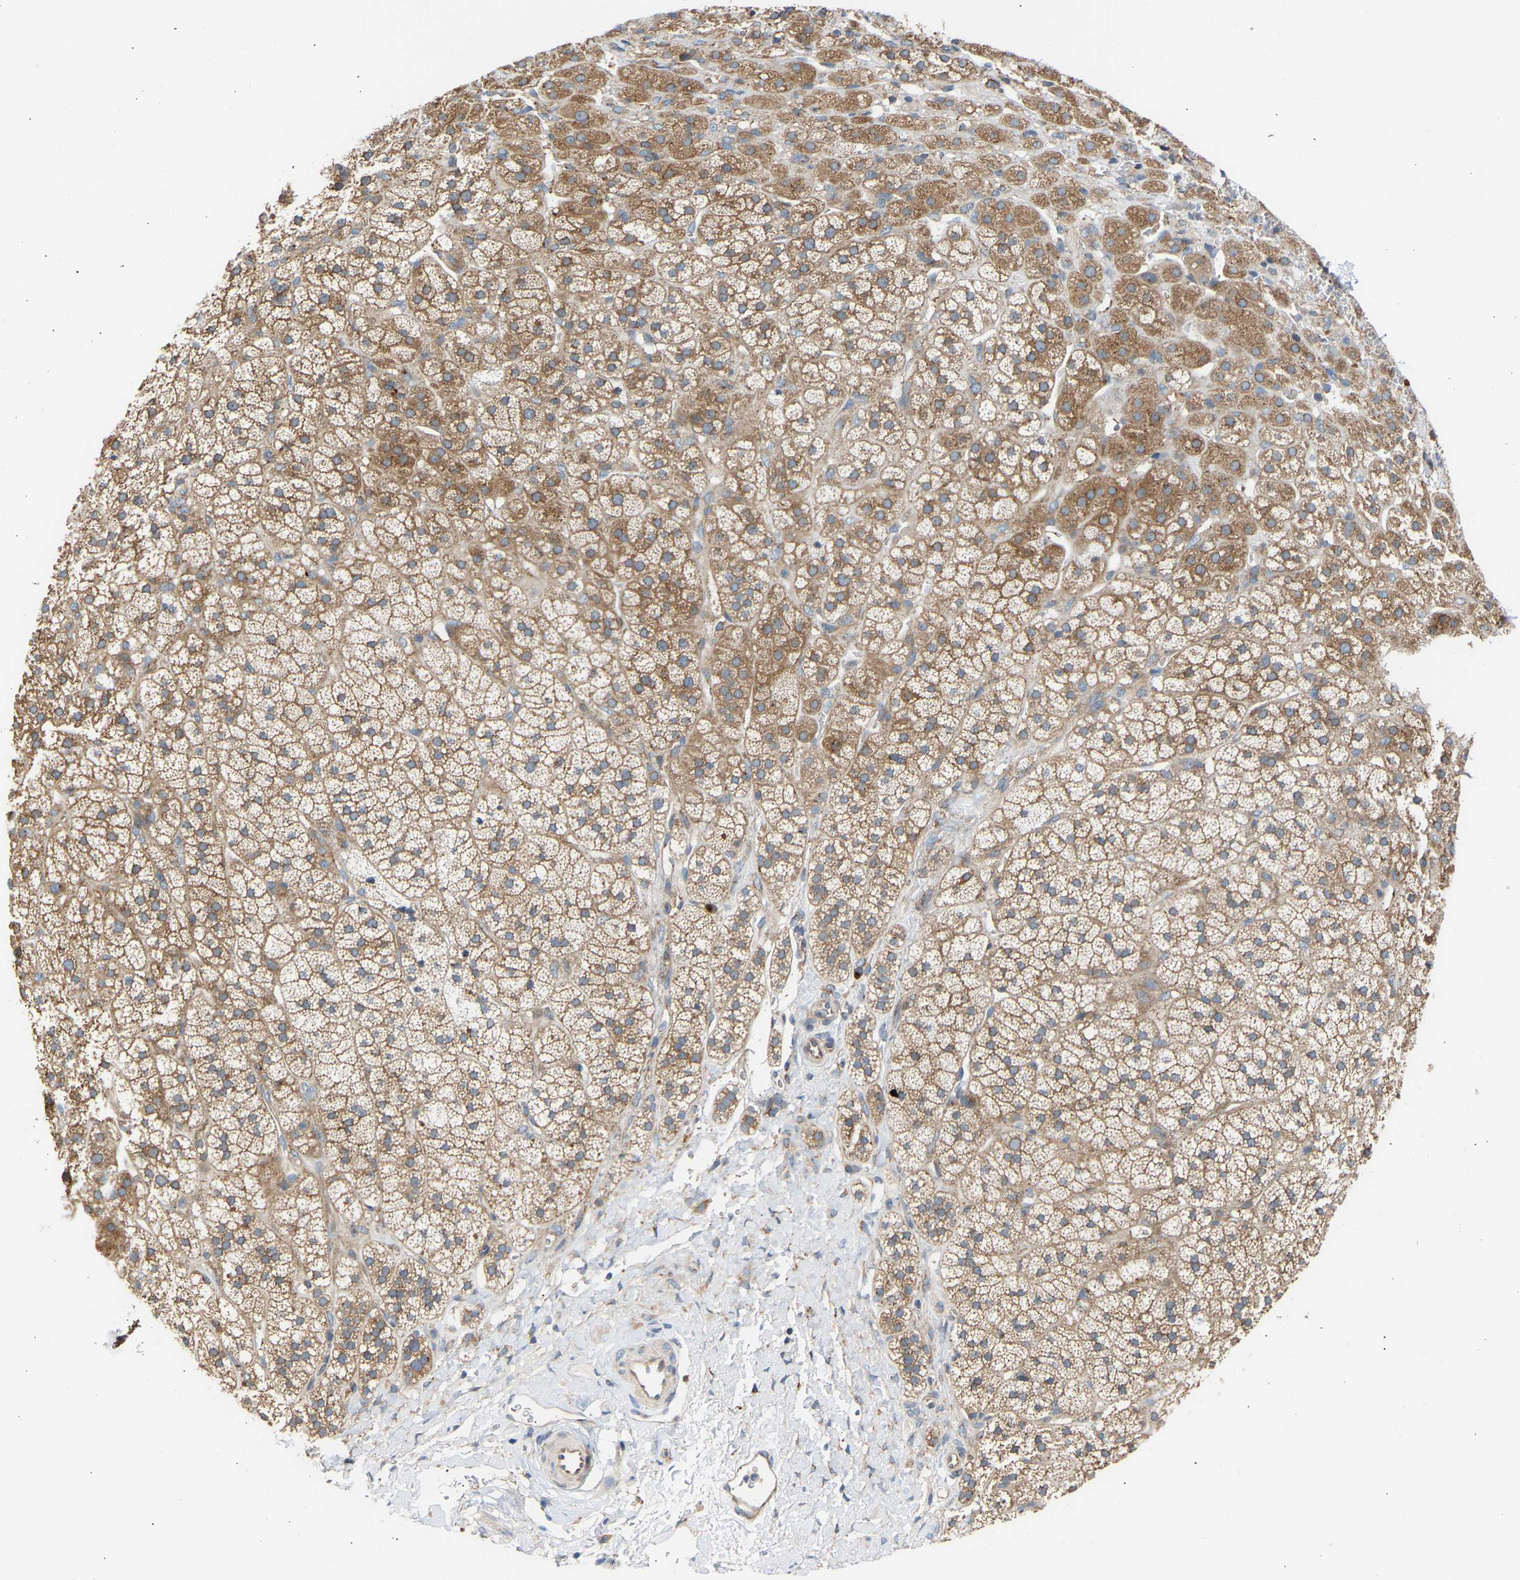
{"staining": {"intensity": "moderate", "quantity": ">75%", "location": "cytoplasmic/membranous"}, "tissue": "adrenal gland", "cell_type": "Glandular cells", "image_type": "normal", "snomed": [{"axis": "morphology", "description": "Normal tissue, NOS"}, {"axis": "topography", "description": "Adrenal gland"}], "caption": "Immunohistochemical staining of benign human adrenal gland displays moderate cytoplasmic/membranous protein staining in about >75% of glandular cells.", "gene": "GCN1", "patient": {"sex": "male", "age": 56}}